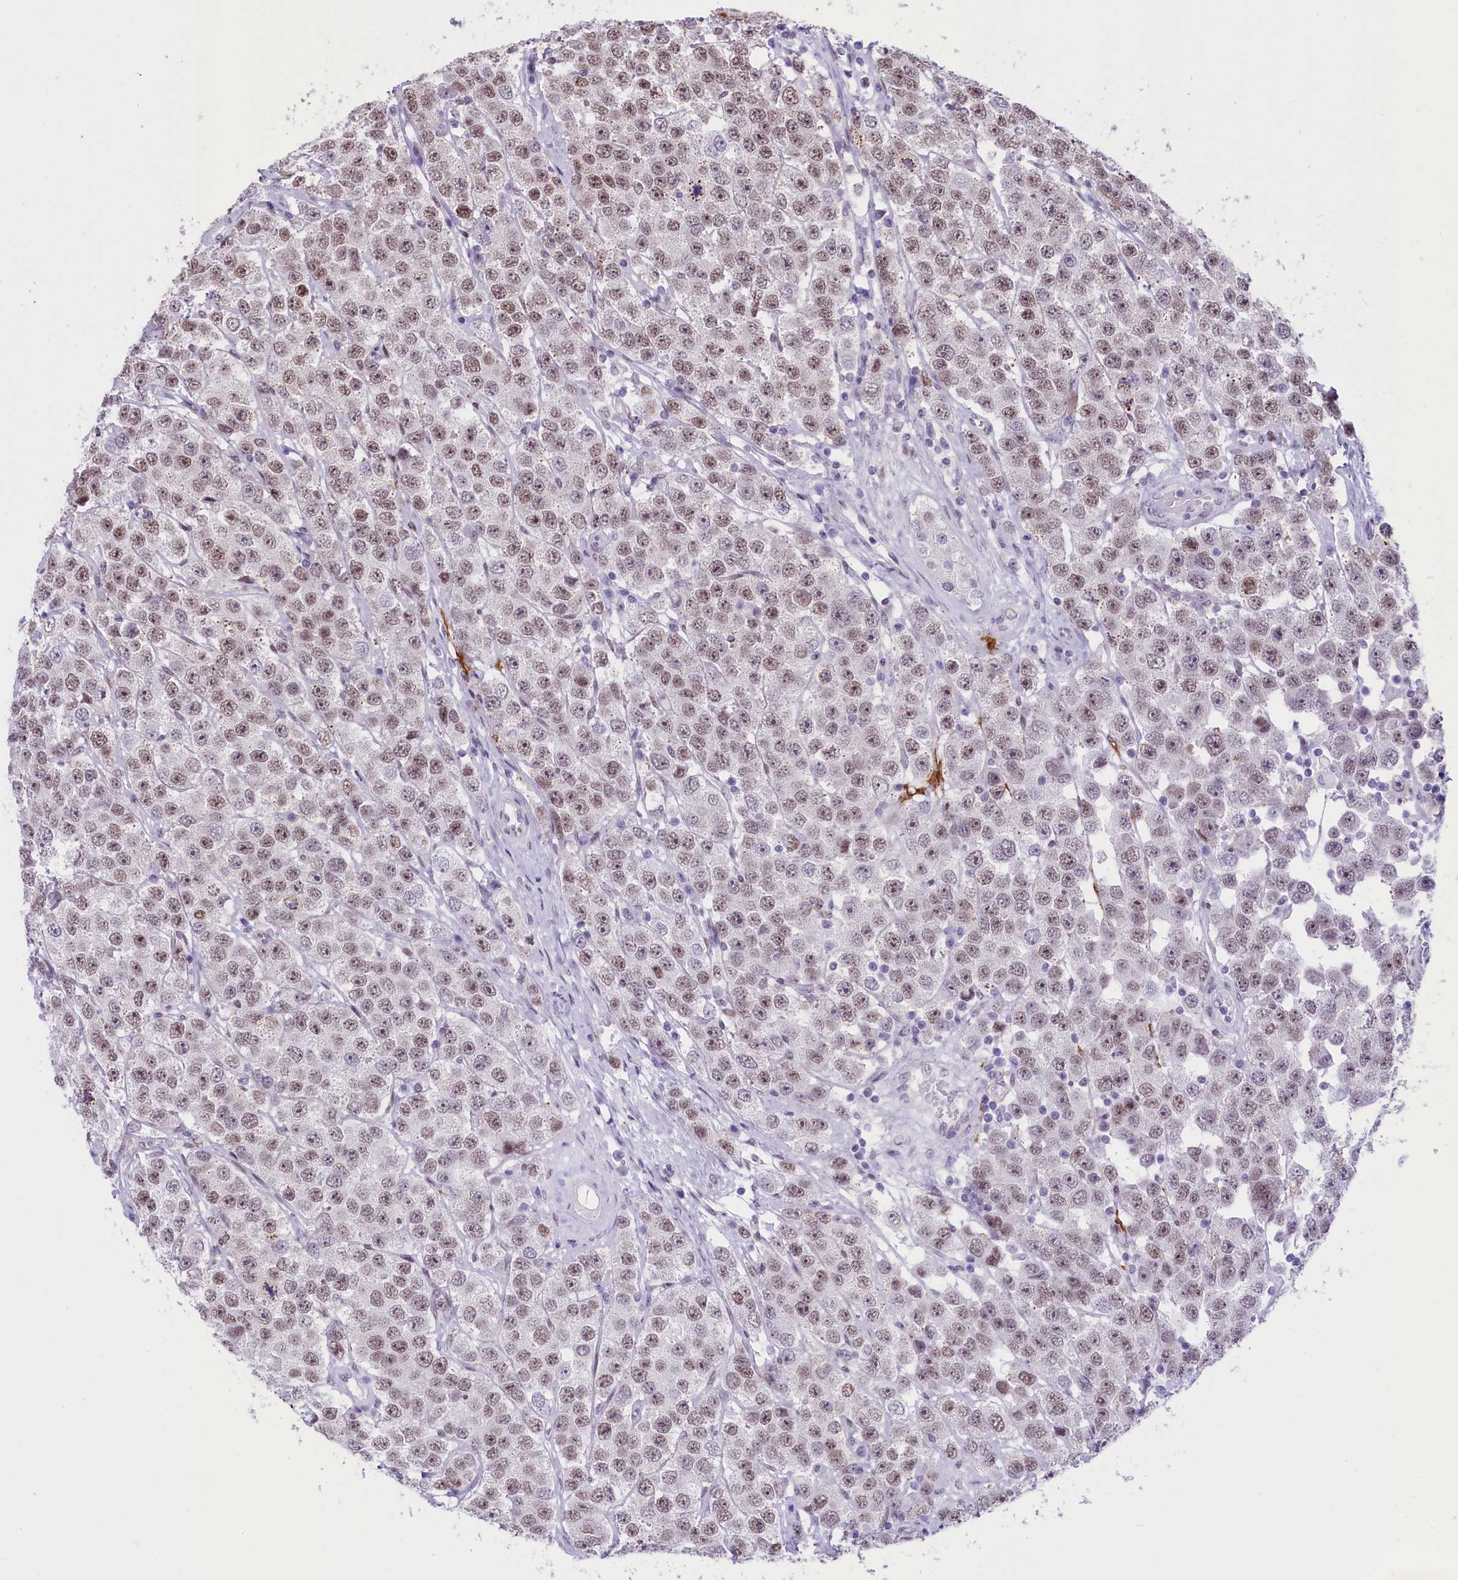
{"staining": {"intensity": "weak", "quantity": ">75%", "location": "nuclear"}, "tissue": "testis cancer", "cell_type": "Tumor cells", "image_type": "cancer", "snomed": [{"axis": "morphology", "description": "Seminoma, NOS"}, {"axis": "topography", "description": "Testis"}], "caption": "Immunohistochemical staining of human testis cancer (seminoma) shows weak nuclear protein positivity in about >75% of tumor cells.", "gene": "RPS6KB1", "patient": {"sex": "male", "age": 28}}